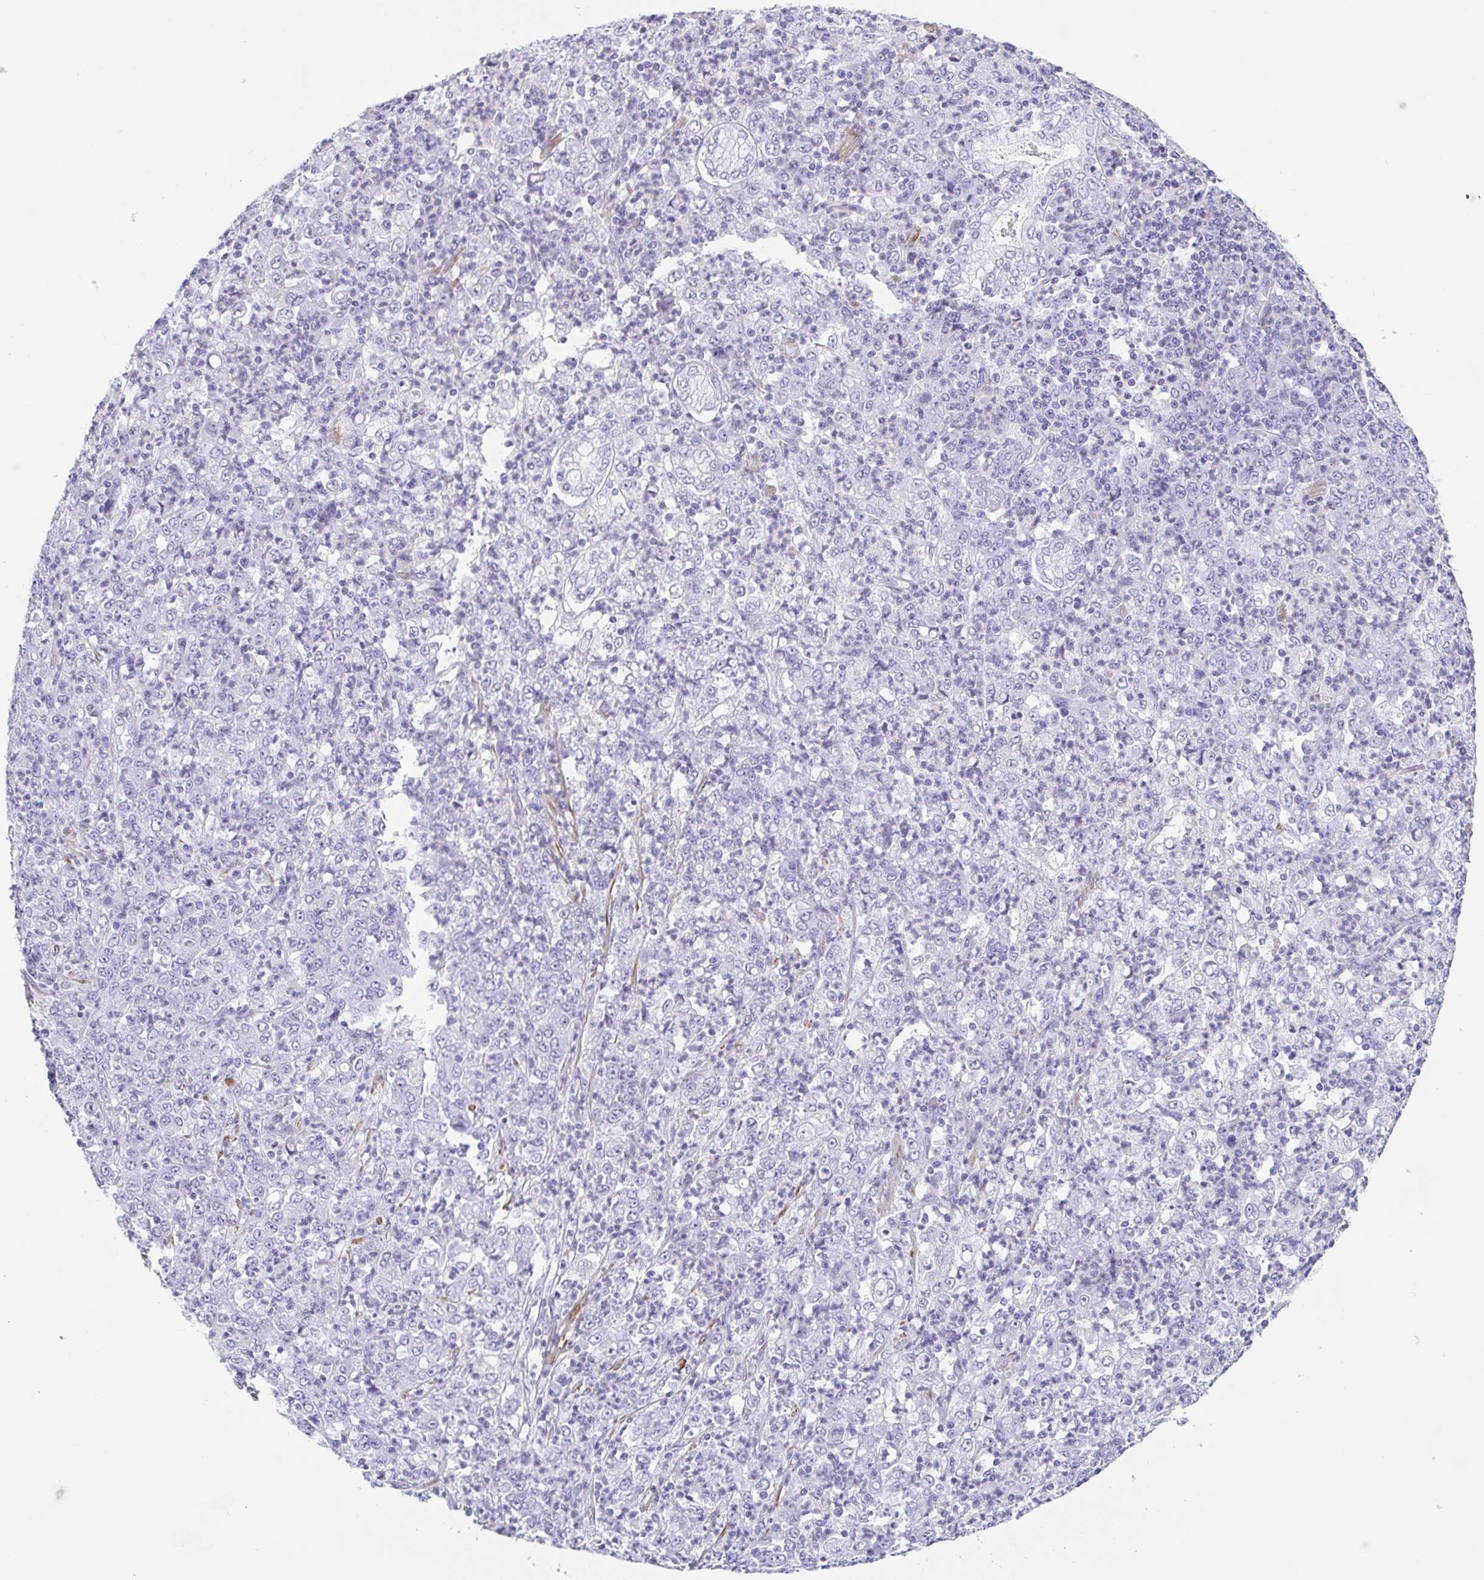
{"staining": {"intensity": "negative", "quantity": "none", "location": "none"}, "tissue": "stomach cancer", "cell_type": "Tumor cells", "image_type": "cancer", "snomed": [{"axis": "morphology", "description": "Adenocarcinoma, NOS"}, {"axis": "topography", "description": "Stomach, lower"}], "caption": "IHC photomicrograph of neoplastic tissue: human stomach cancer (adenocarcinoma) stained with DAB (3,3'-diaminobenzidine) exhibits no significant protein staining in tumor cells.", "gene": "TAS2R41", "patient": {"sex": "female", "age": 71}}